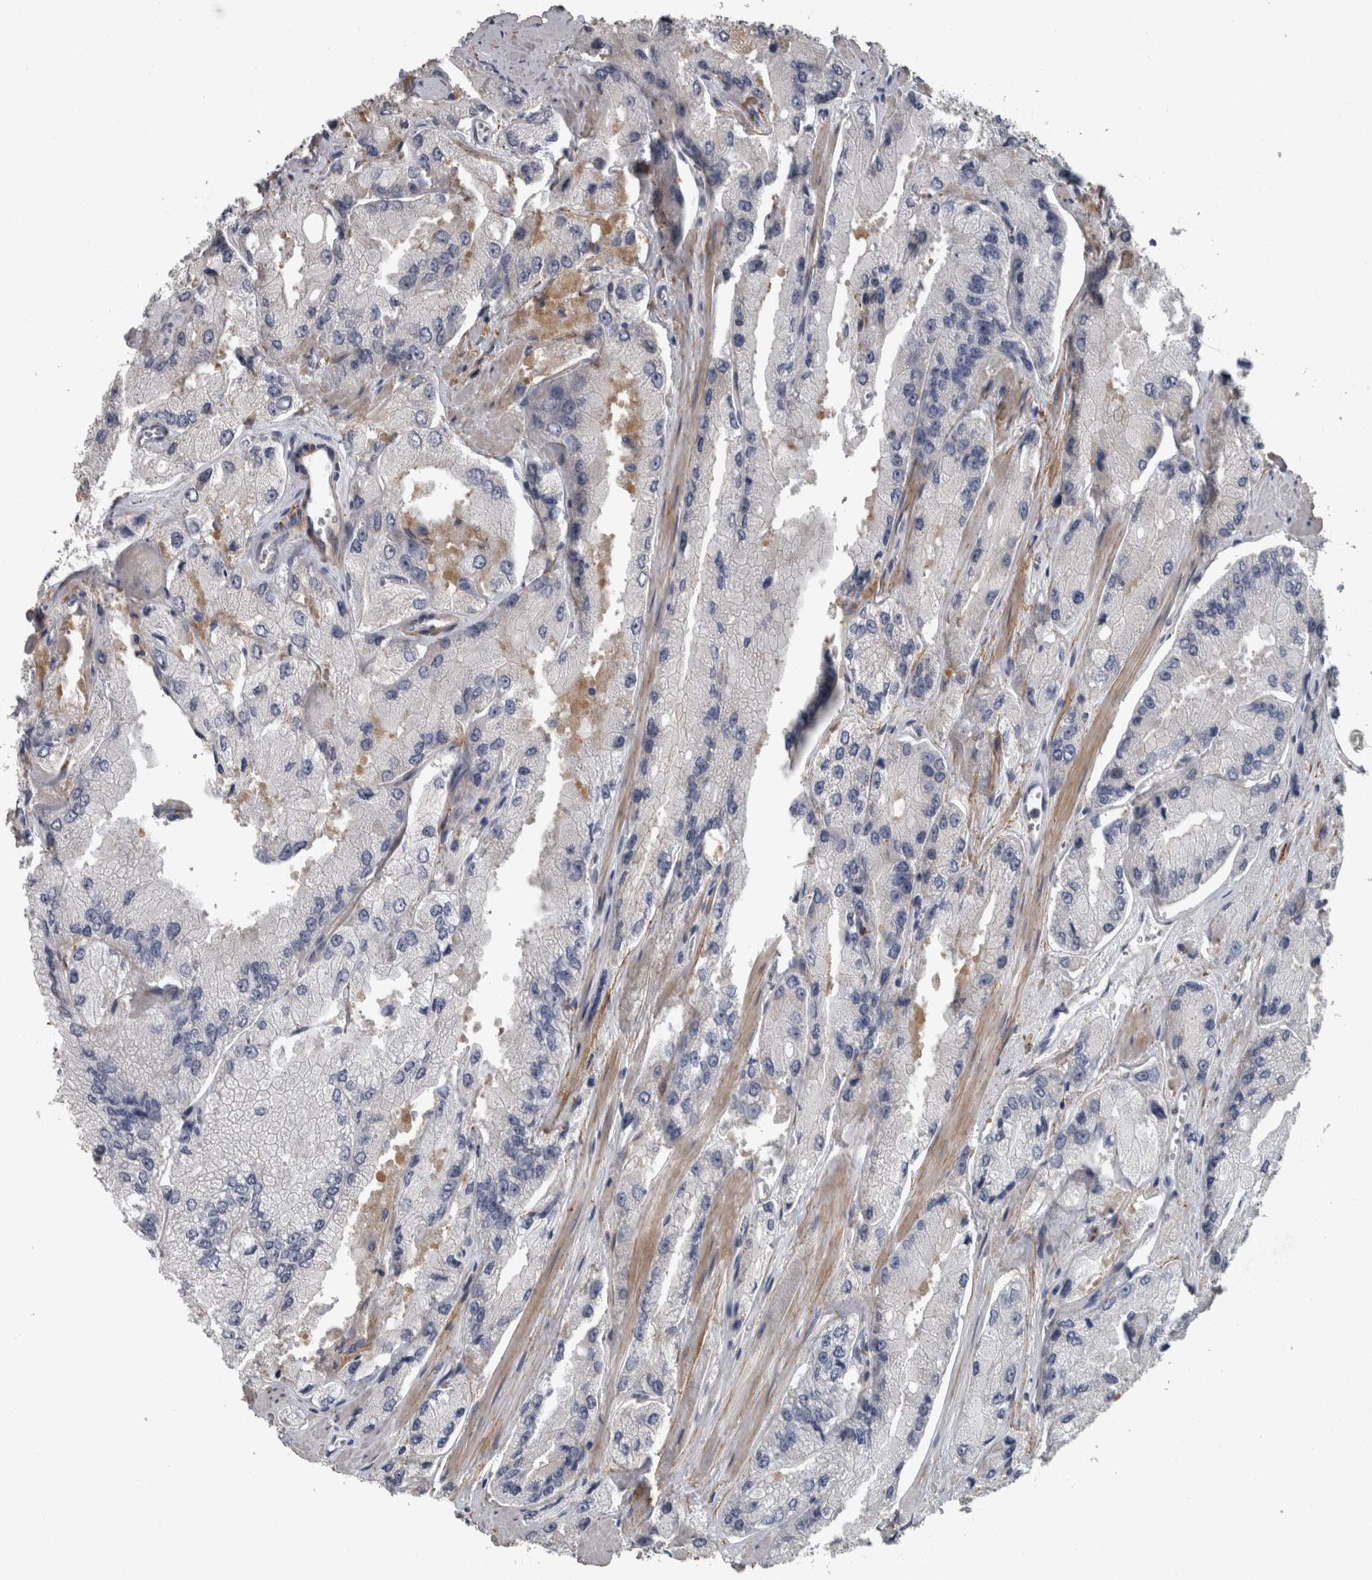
{"staining": {"intensity": "negative", "quantity": "none", "location": "none"}, "tissue": "prostate cancer", "cell_type": "Tumor cells", "image_type": "cancer", "snomed": [{"axis": "morphology", "description": "Adenocarcinoma, High grade"}, {"axis": "topography", "description": "Prostate"}], "caption": "Tumor cells are negative for brown protein staining in prostate cancer. The staining is performed using DAB (3,3'-diaminobenzidine) brown chromogen with nuclei counter-stained in using hematoxylin.", "gene": "EFEMP2", "patient": {"sex": "male", "age": 58}}